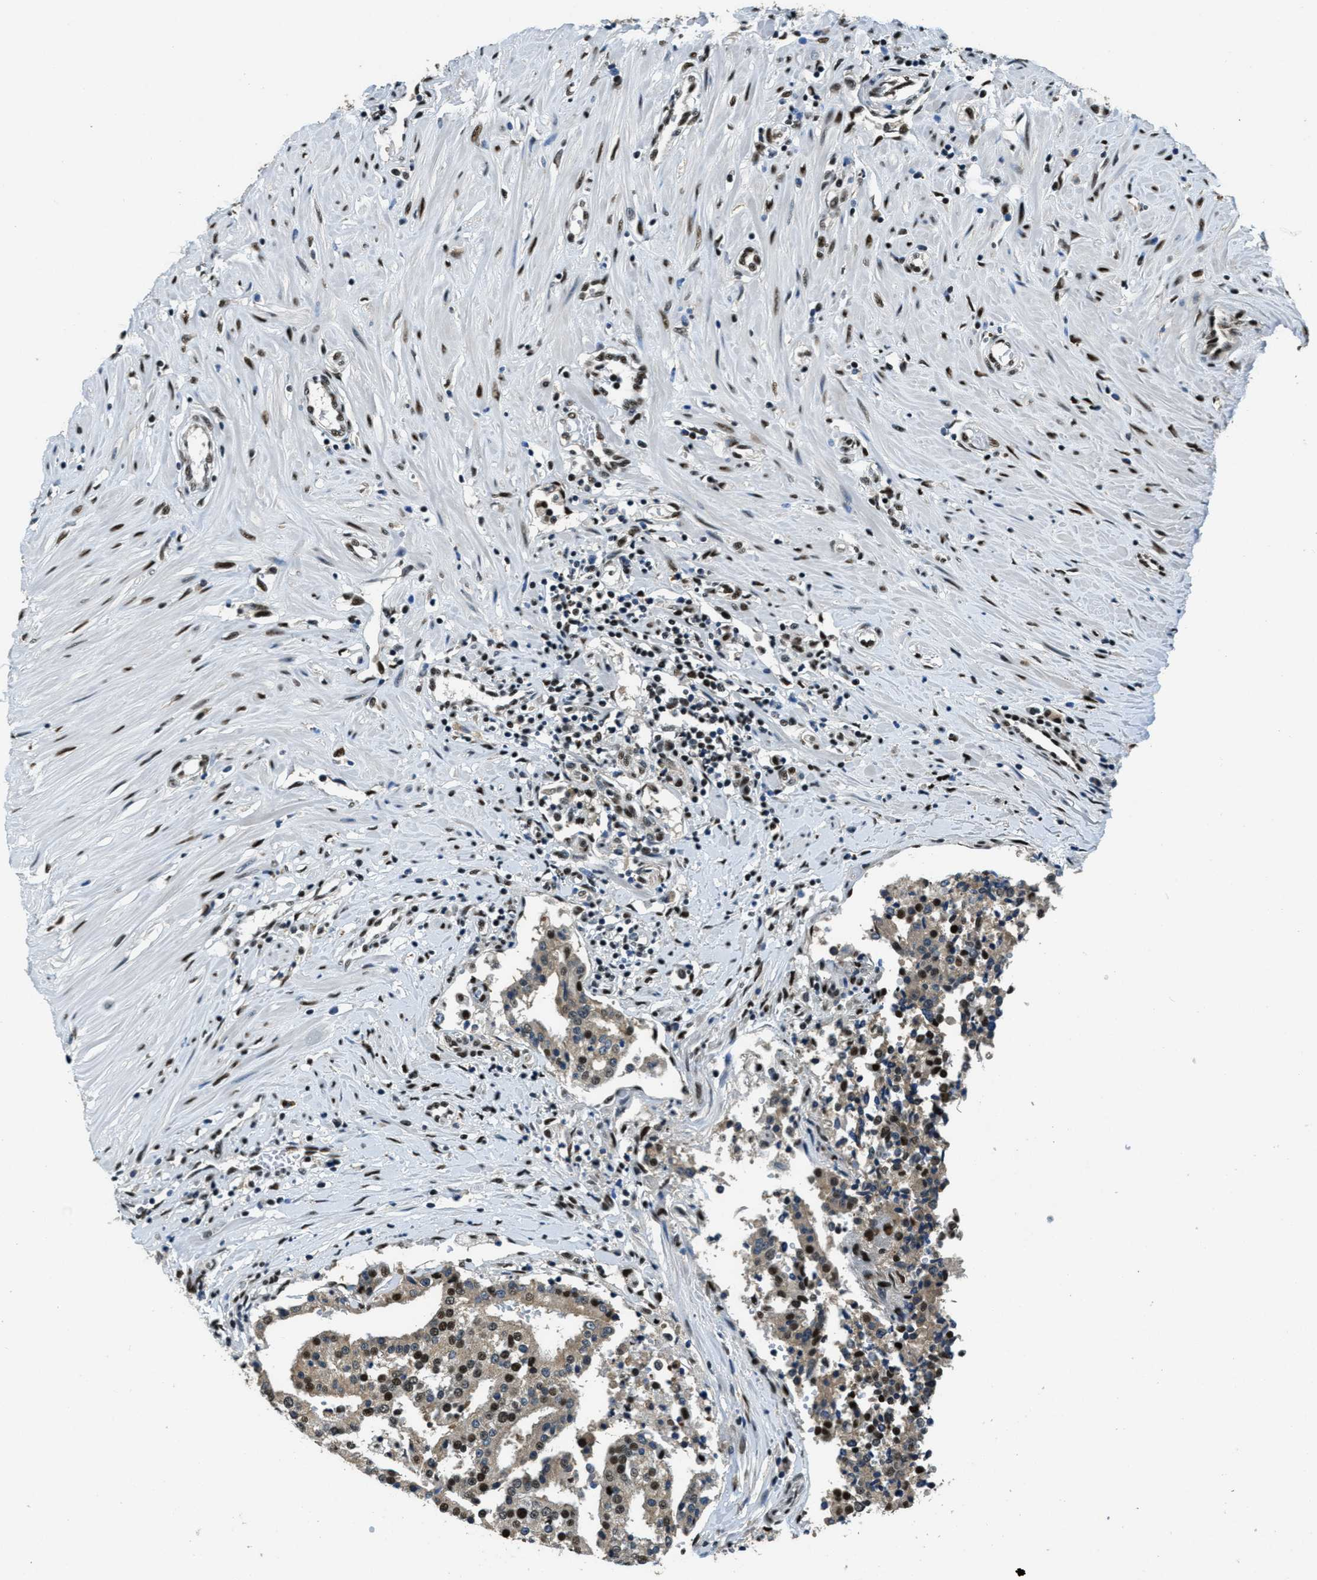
{"staining": {"intensity": "strong", "quantity": ">75%", "location": "nuclear"}, "tissue": "seminal vesicle", "cell_type": "Glandular cells", "image_type": "normal", "snomed": [{"axis": "morphology", "description": "Normal tissue, NOS"}, {"axis": "morphology", "description": "Adenocarcinoma, High grade"}, {"axis": "topography", "description": "Prostate"}, {"axis": "topography", "description": "Seminal veicle"}], "caption": "High-power microscopy captured an immunohistochemistry image of unremarkable seminal vesicle, revealing strong nuclear staining in approximately >75% of glandular cells. (DAB (3,3'-diaminobenzidine) = brown stain, brightfield microscopy at high magnification).", "gene": "SSB", "patient": {"sex": "male", "age": 55}}